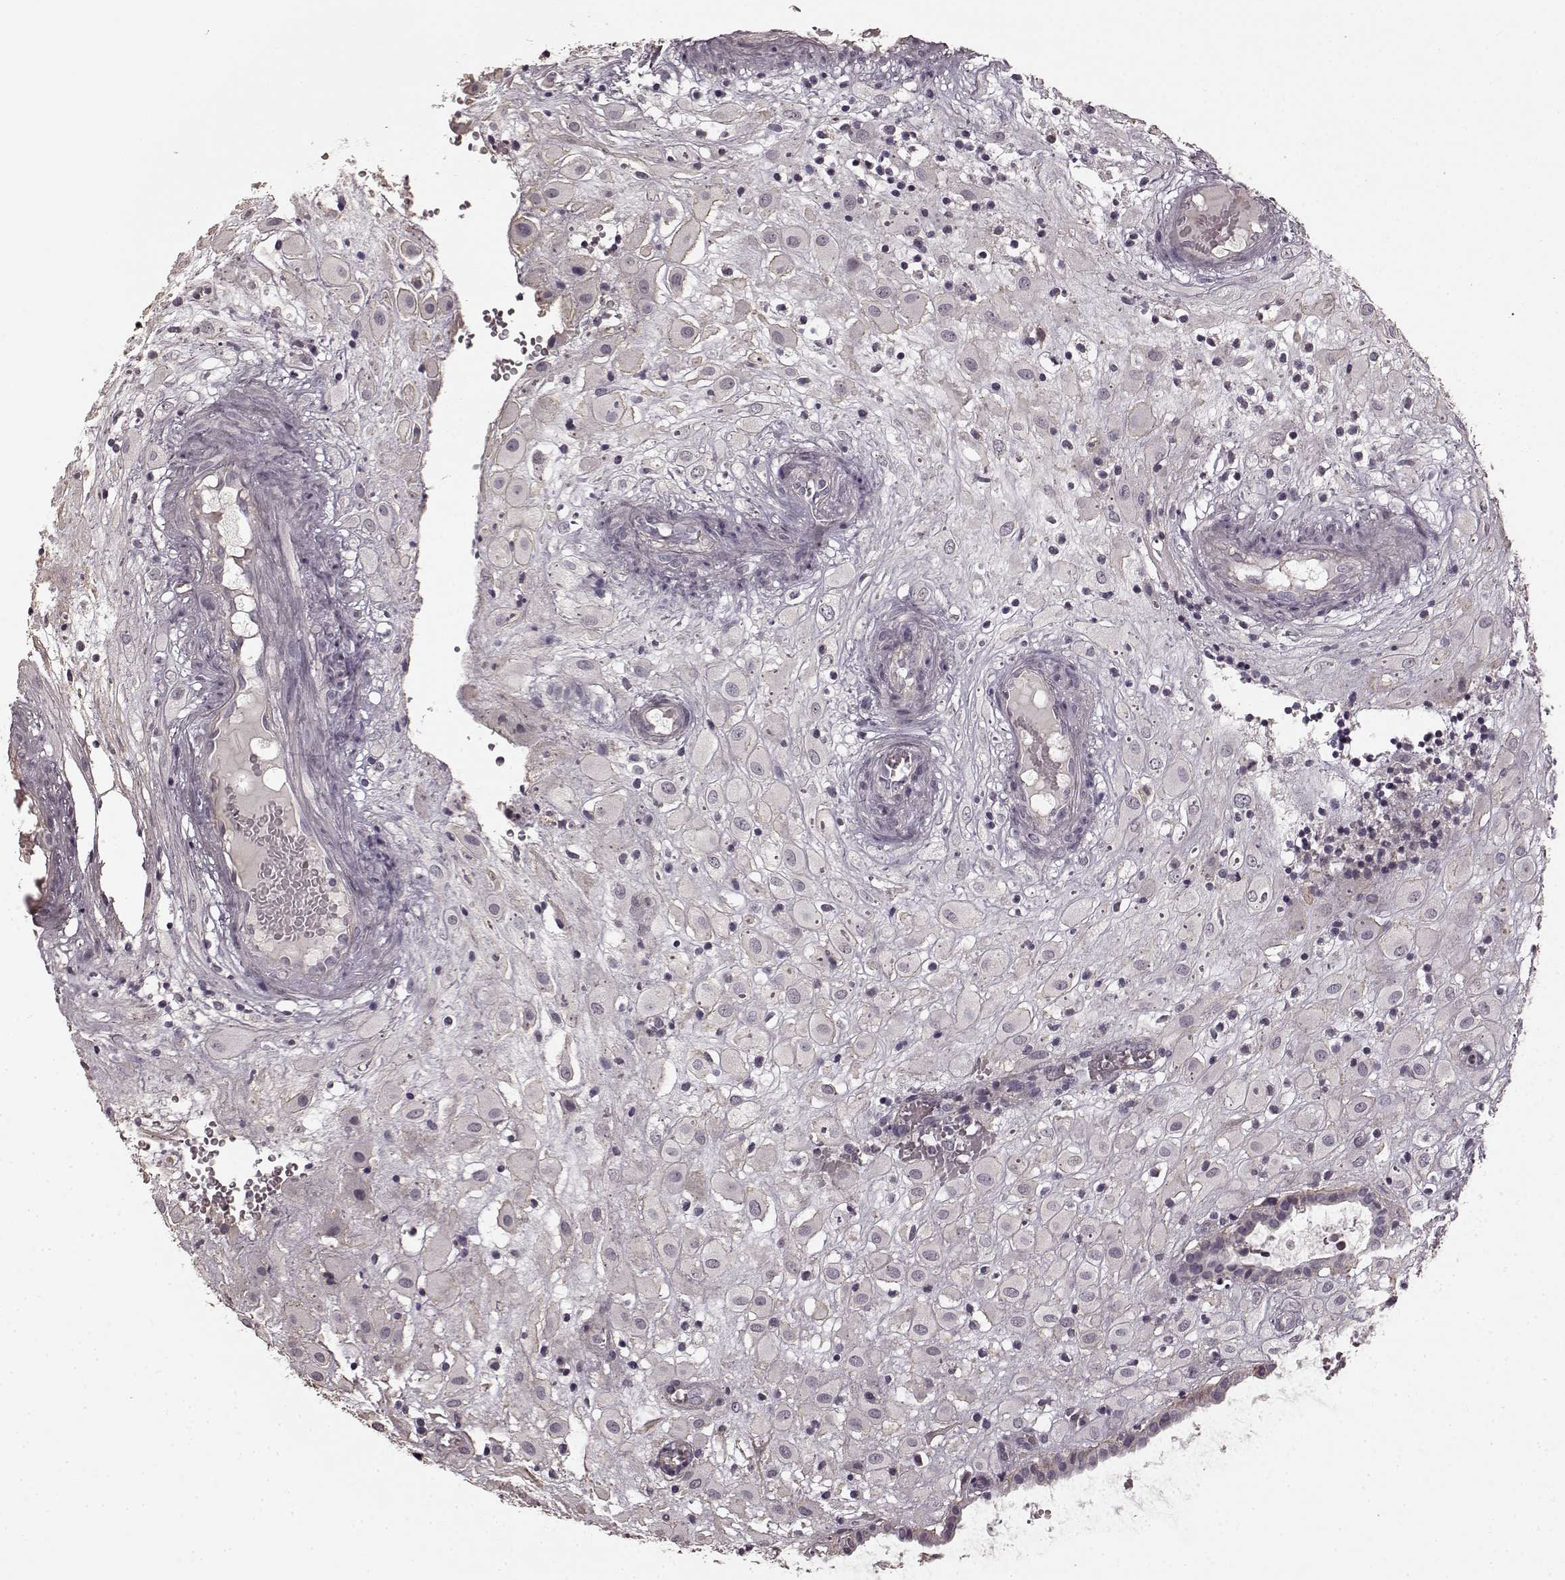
{"staining": {"intensity": "negative", "quantity": "none", "location": "none"}, "tissue": "placenta", "cell_type": "Decidual cells", "image_type": "normal", "snomed": [{"axis": "morphology", "description": "Normal tissue, NOS"}, {"axis": "topography", "description": "Placenta"}], "caption": "A high-resolution image shows immunohistochemistry (IHC) staining of benign placenta, which exhibits no significant expression in decidual cells. (Brightfield microscopy of DAB (3,3'-diaminobenzidine) IHC at high magnification).", "gene": "PRKCE", "patient": {"sex": "female", "age": 24}}